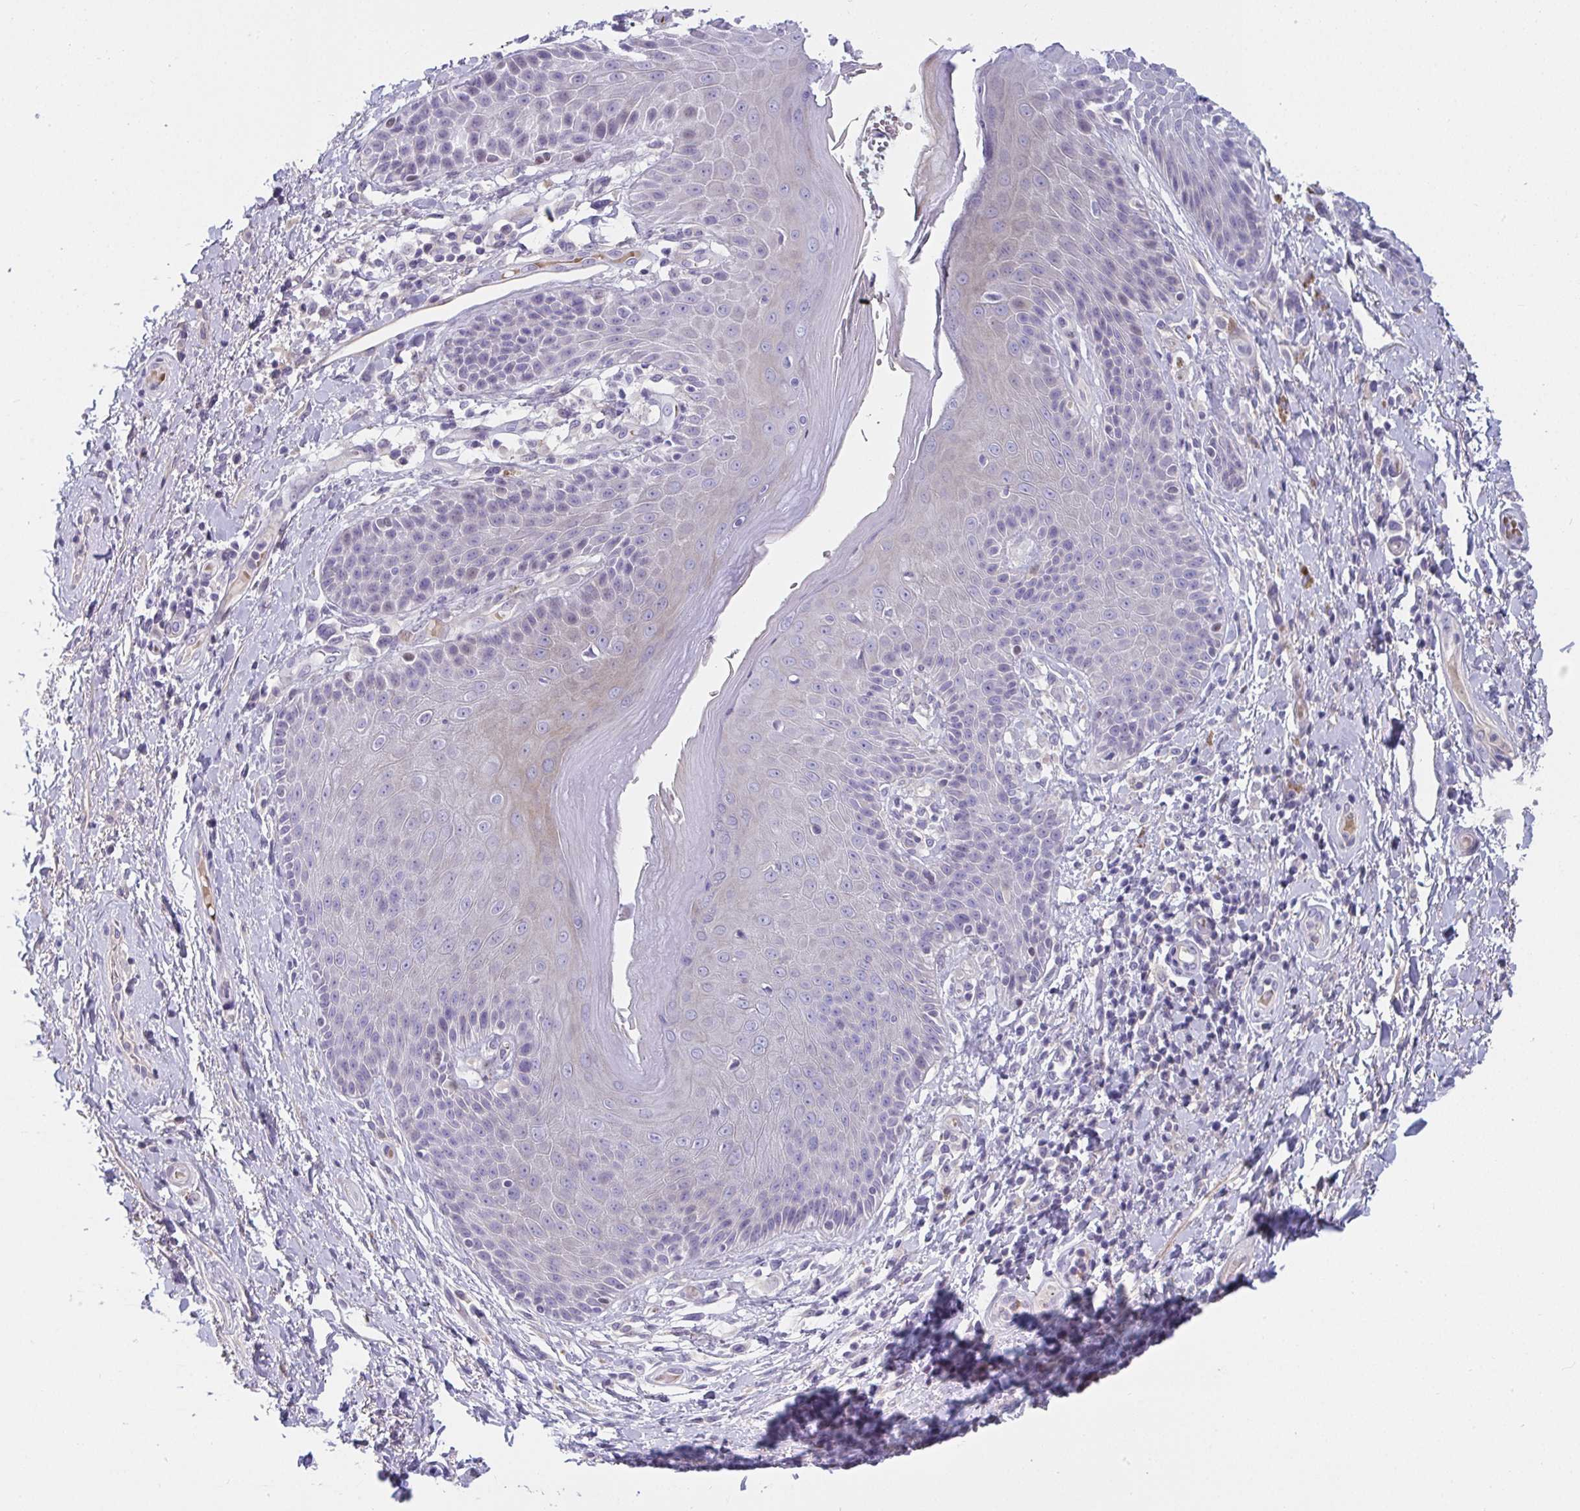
{"staining": {"intensity": "negative", "quantity": "none", "location": "none"}, "tissue": "skin", "cell_type": "Epidermal cells", "image_type": "normal", "snomed": [{"axis": "morphology", "description": "Normal tissue, NOS"}, {"axis": "topography", "description": "Anal"}, {"axis": "topography", "description": "Peripheral nerve tissue"}], "caption": "IHC micrograph of benign skin stained for a protein (brown), which demonstrates no expression in epidermal cells. The staining is performed using DAB (3,3'-diaminobenzidine) brown chromogen with nuclei counter-stained in using hematoxylin.", "gene": "NPY", "patient": {"sex": "male", "age": 51}}